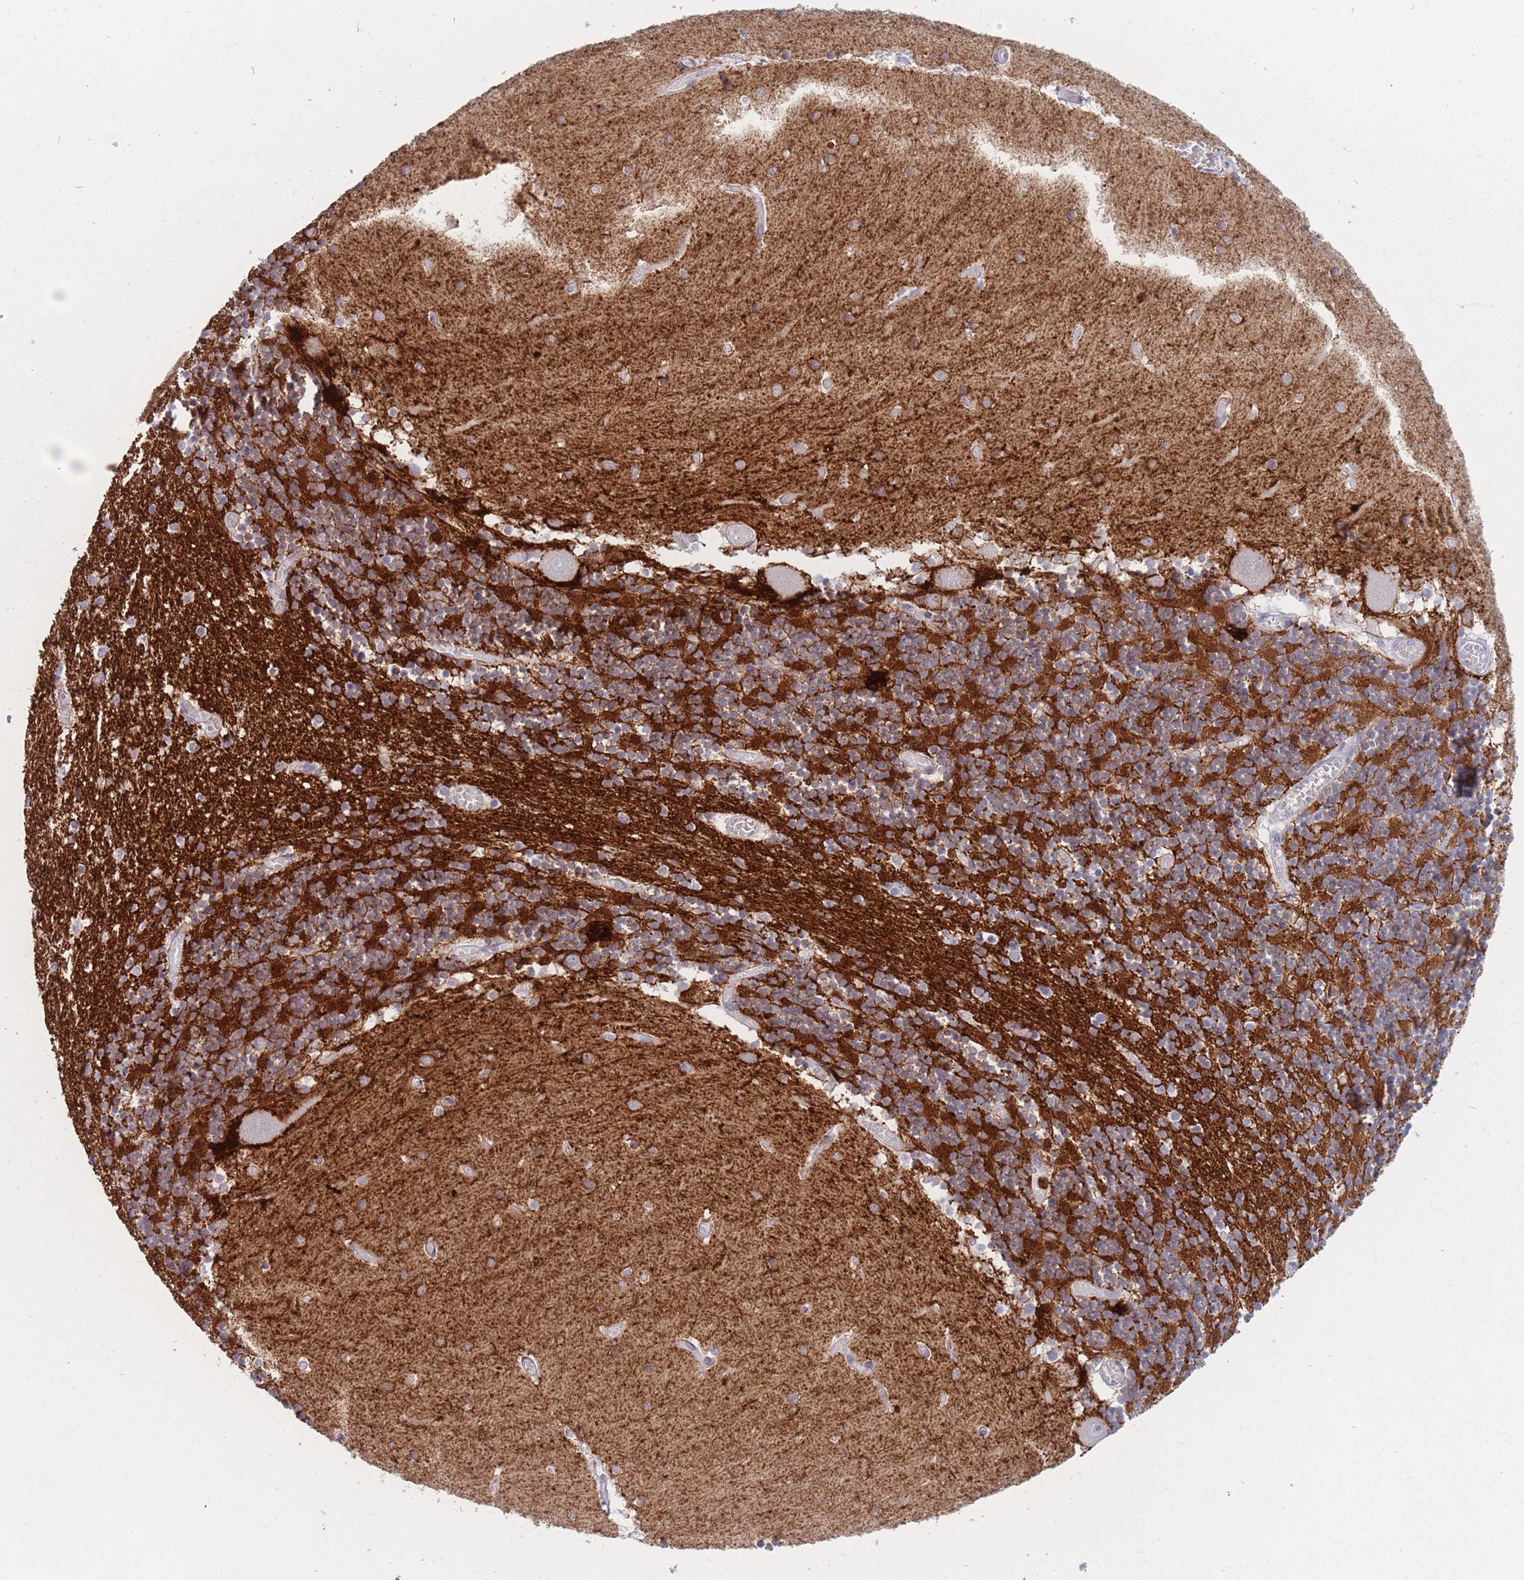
{"staining": {"intensity": "strong", "quantity": "25%-75%", "location": "cytoplasmic/membranous"}, "tissue": "cerebellum", "cell_type": "Cells in granular layer", "image_type": "normal", "snomed": [{"axis": "morphology", "description": "Normal tissue, NOS"}, {"axis": "topography", "description": "Cerebellum"}], "caption": "This is a micrograph of IHC staining of normal cerebellum, which shows strong staining in the cytoplasmic/membranous of cells in granular layer.", "gene": "ATP1A3", "patient": {"sex": "female", "age": 28}}